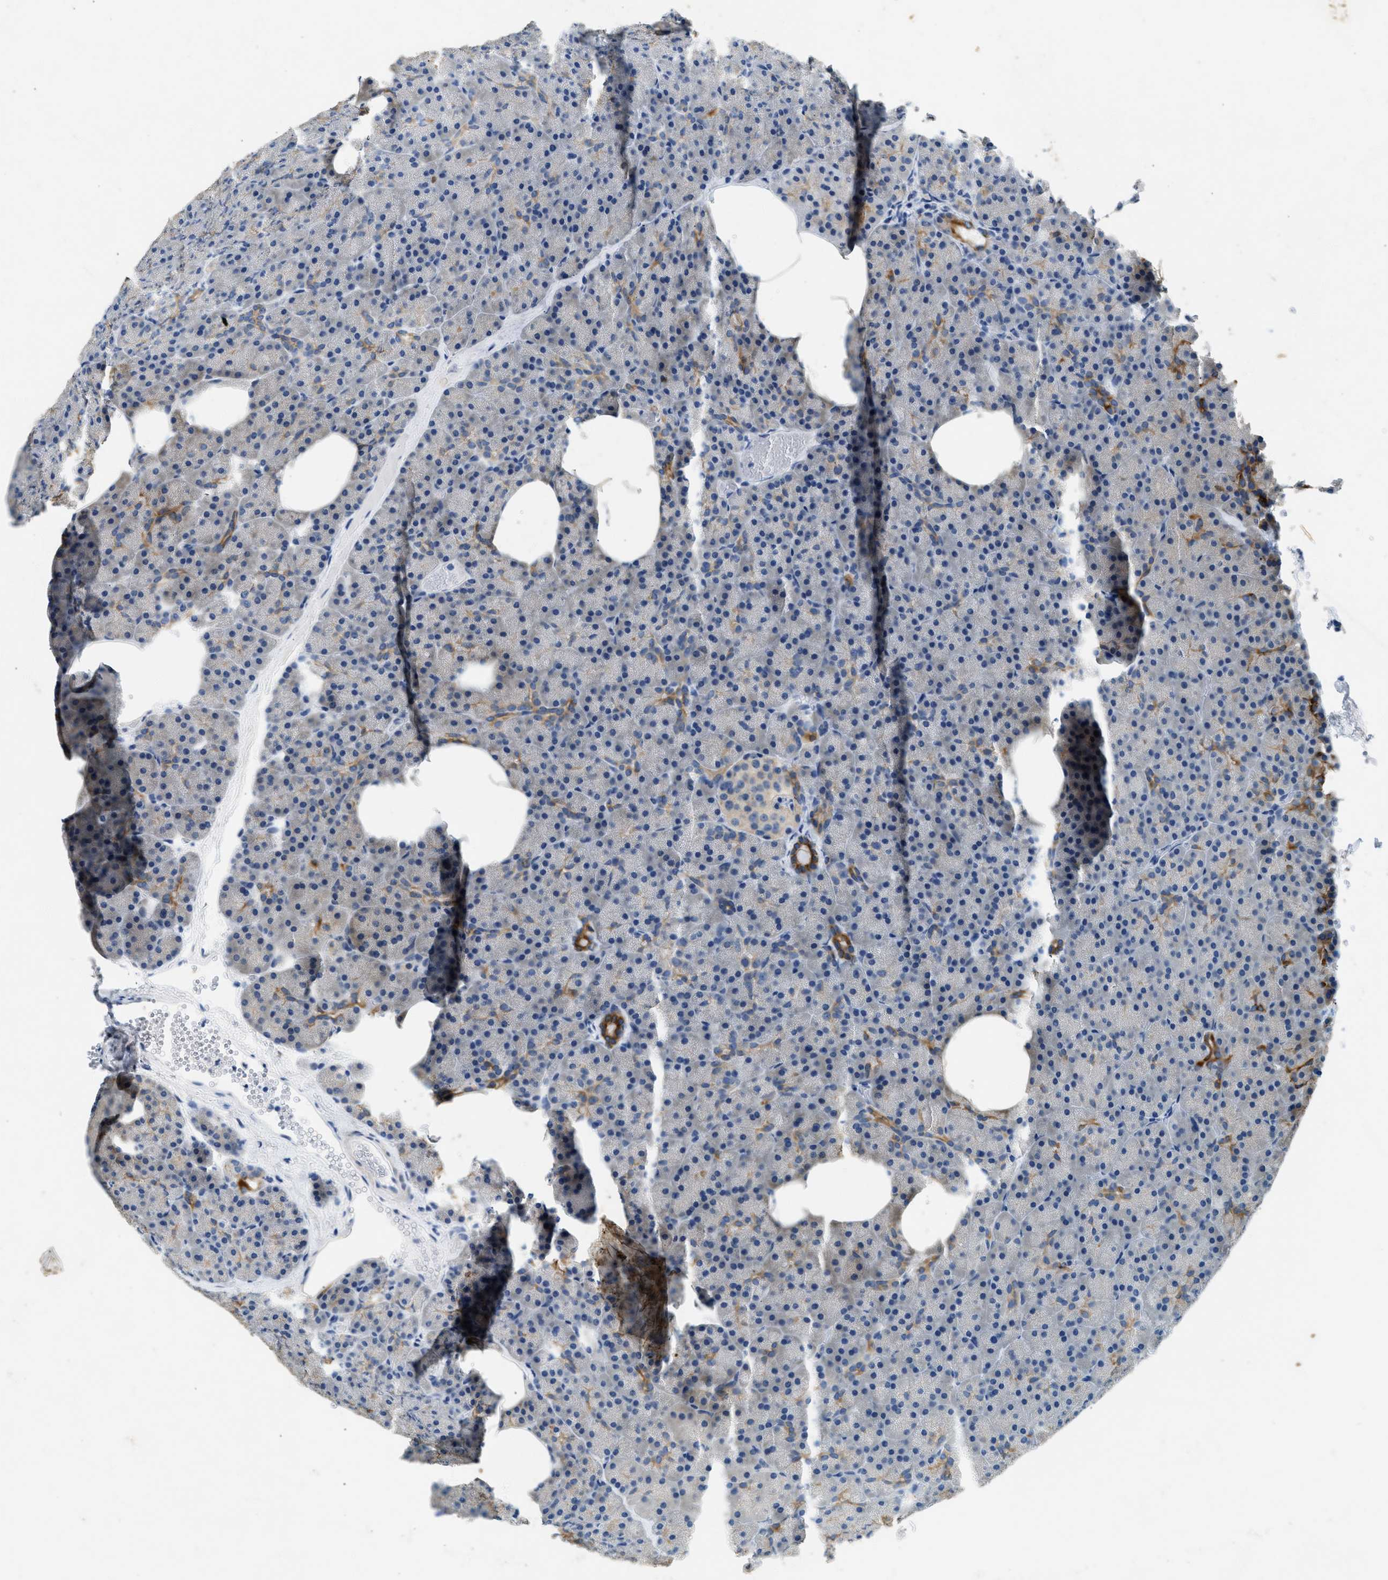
{"staining": {"intensity": "strong", "quantity": "<25%", "location": "cytoplasmic/membranous"}, "tissue": "pancreas", "cell_type": "Exocrine glandular cells", "image_type": "normal", "snomed": [{"axis": "morphology", "description": "Normal tissue, NOS"}, {"axis": "morphology", "description": "Carcinoid, malignant, NOS"}, {"axis": "topography", "description": "Pancreas"}], "caption": "Protein expression by IHC reveals strong cytoplasmic/membranous positivity in about <25% of exocrine glandular cells in normal pancreas. The staining was performed using DAB, with brown indicating positive protein expression. Nuclei are stained blue with hematoxylin.", "gene": "CFAP20", "patient": {"sex": "female", "age": 35}}